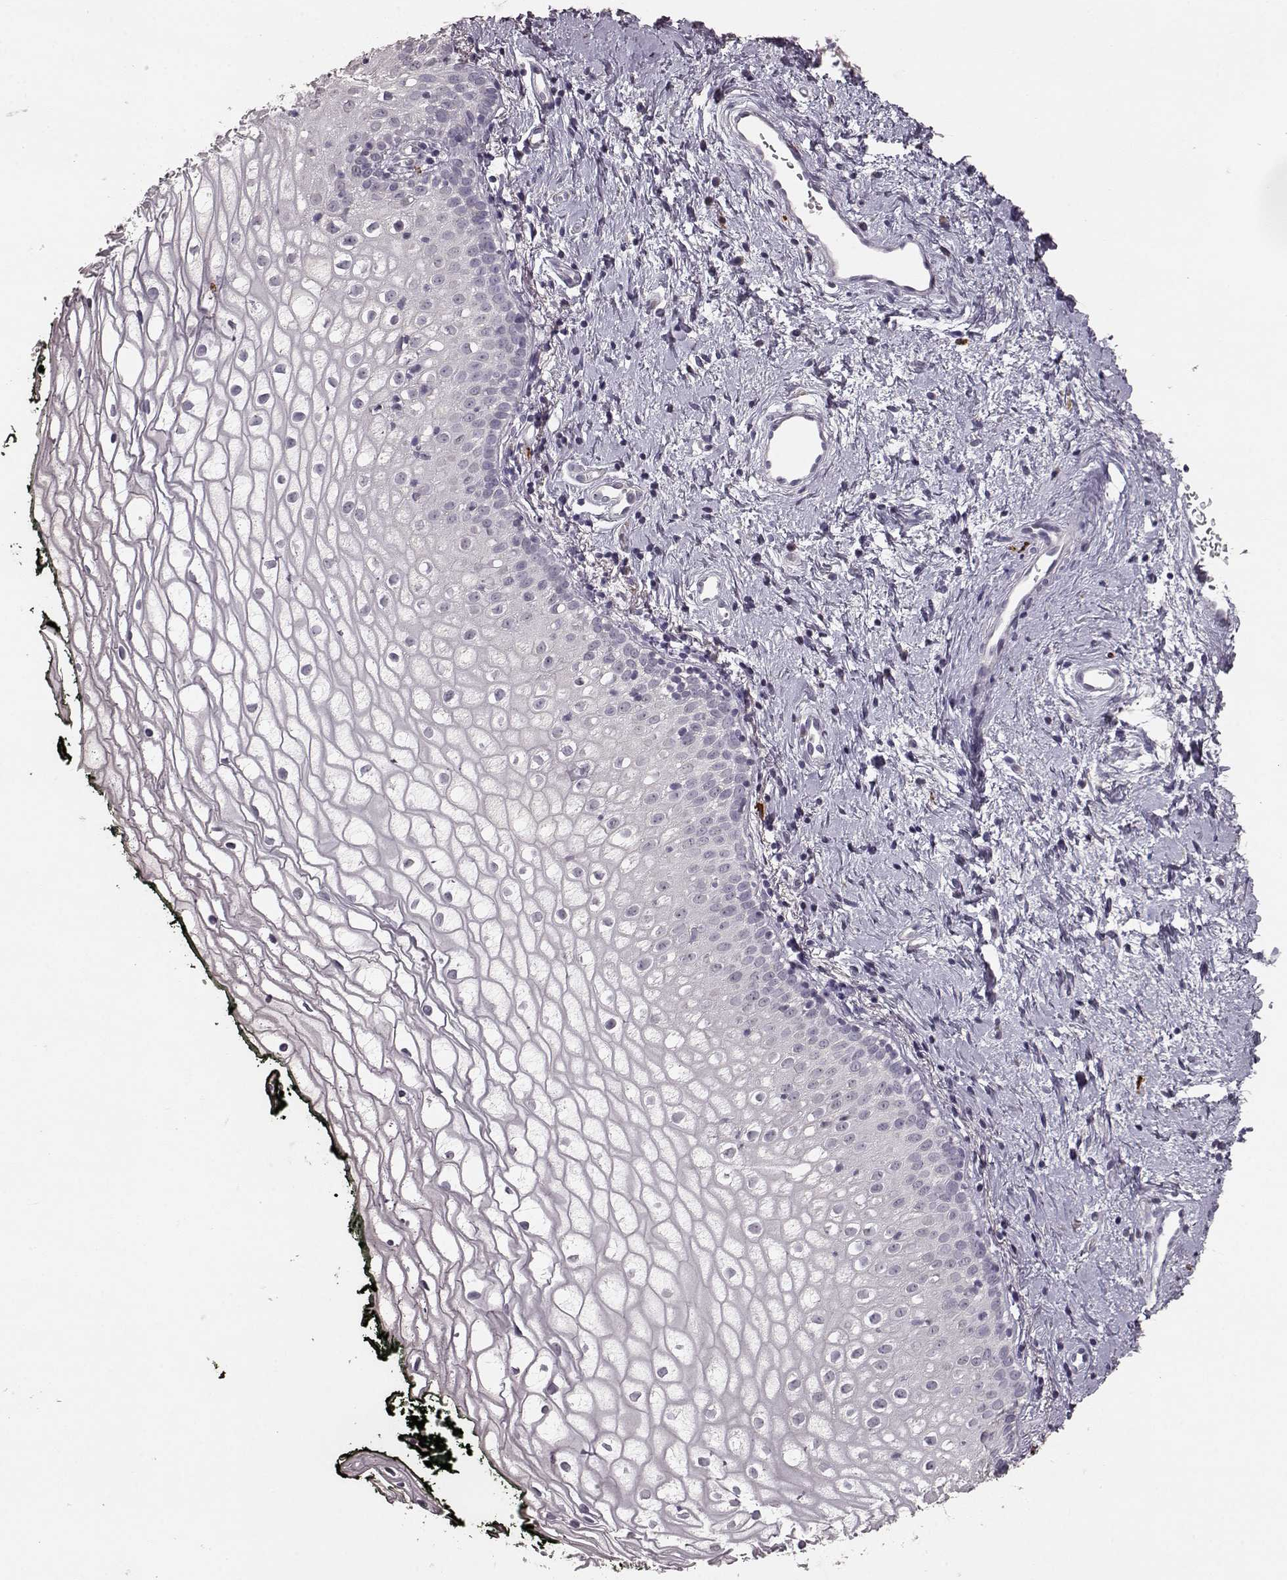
{"staining": {"intensity": "negative", "quantity": "none", "location": "none"}, "tissue": "vagina", "cell_type": "Squamous epithelial cells", "image_type": "normal", "snomed": [{"axis": "morphology", "description": "Normal tissue, NOS"}, {"axis": "topography", "description": "Vagina"}], "caption": "Squamous epithelial cells show no significant protein expression in benign vagina. (DAB (3,3'-diaminobenzidine) immunohistochemistry visualized using brightfield microscopy, high magnification).", "gene": "SLC52A3", "patient": {"sex": "female", "age": 47}}